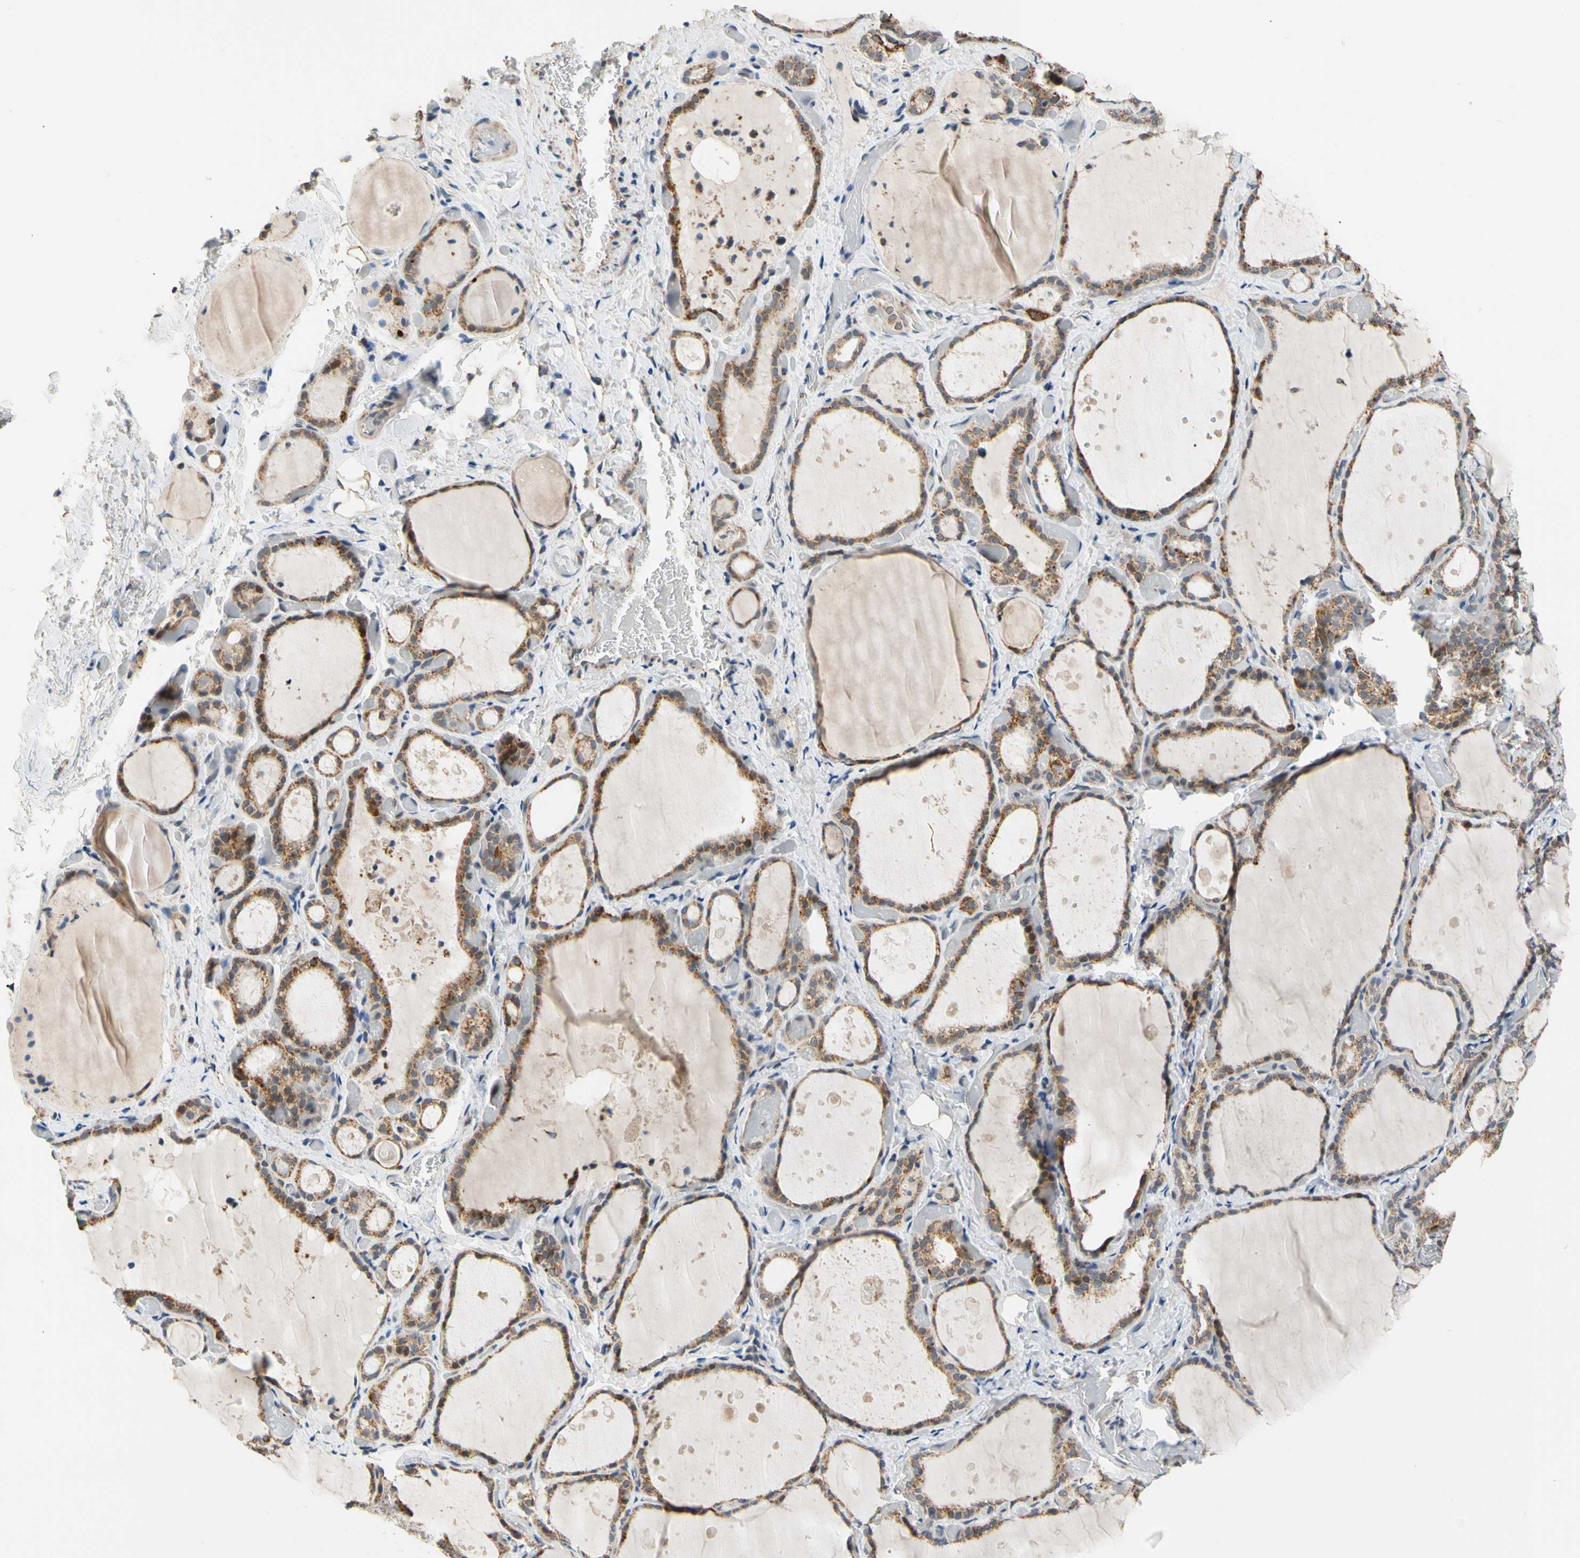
{"staining": {"intensity": "moderate", "quantity": ">75%", "location": "cytoplasmic/membranous"}, "tissue": "thyroid gland", "cell_type": "Glandular cells", "image_type": "normal", "snomed": [{"axis": "morphology", "description": "Normal tissue, NOS"}, {"axis": "topography", "description": "Thyroid gland"}], "caption": "This is a photomicrograph of immunohistochemistry staining of benign thyroid gland, which shows moderate positivity in the cytoplasmic/membranous of glandular cells.", "gene": "KHDC4", "patient": {"sex": "female", "age": 44}}